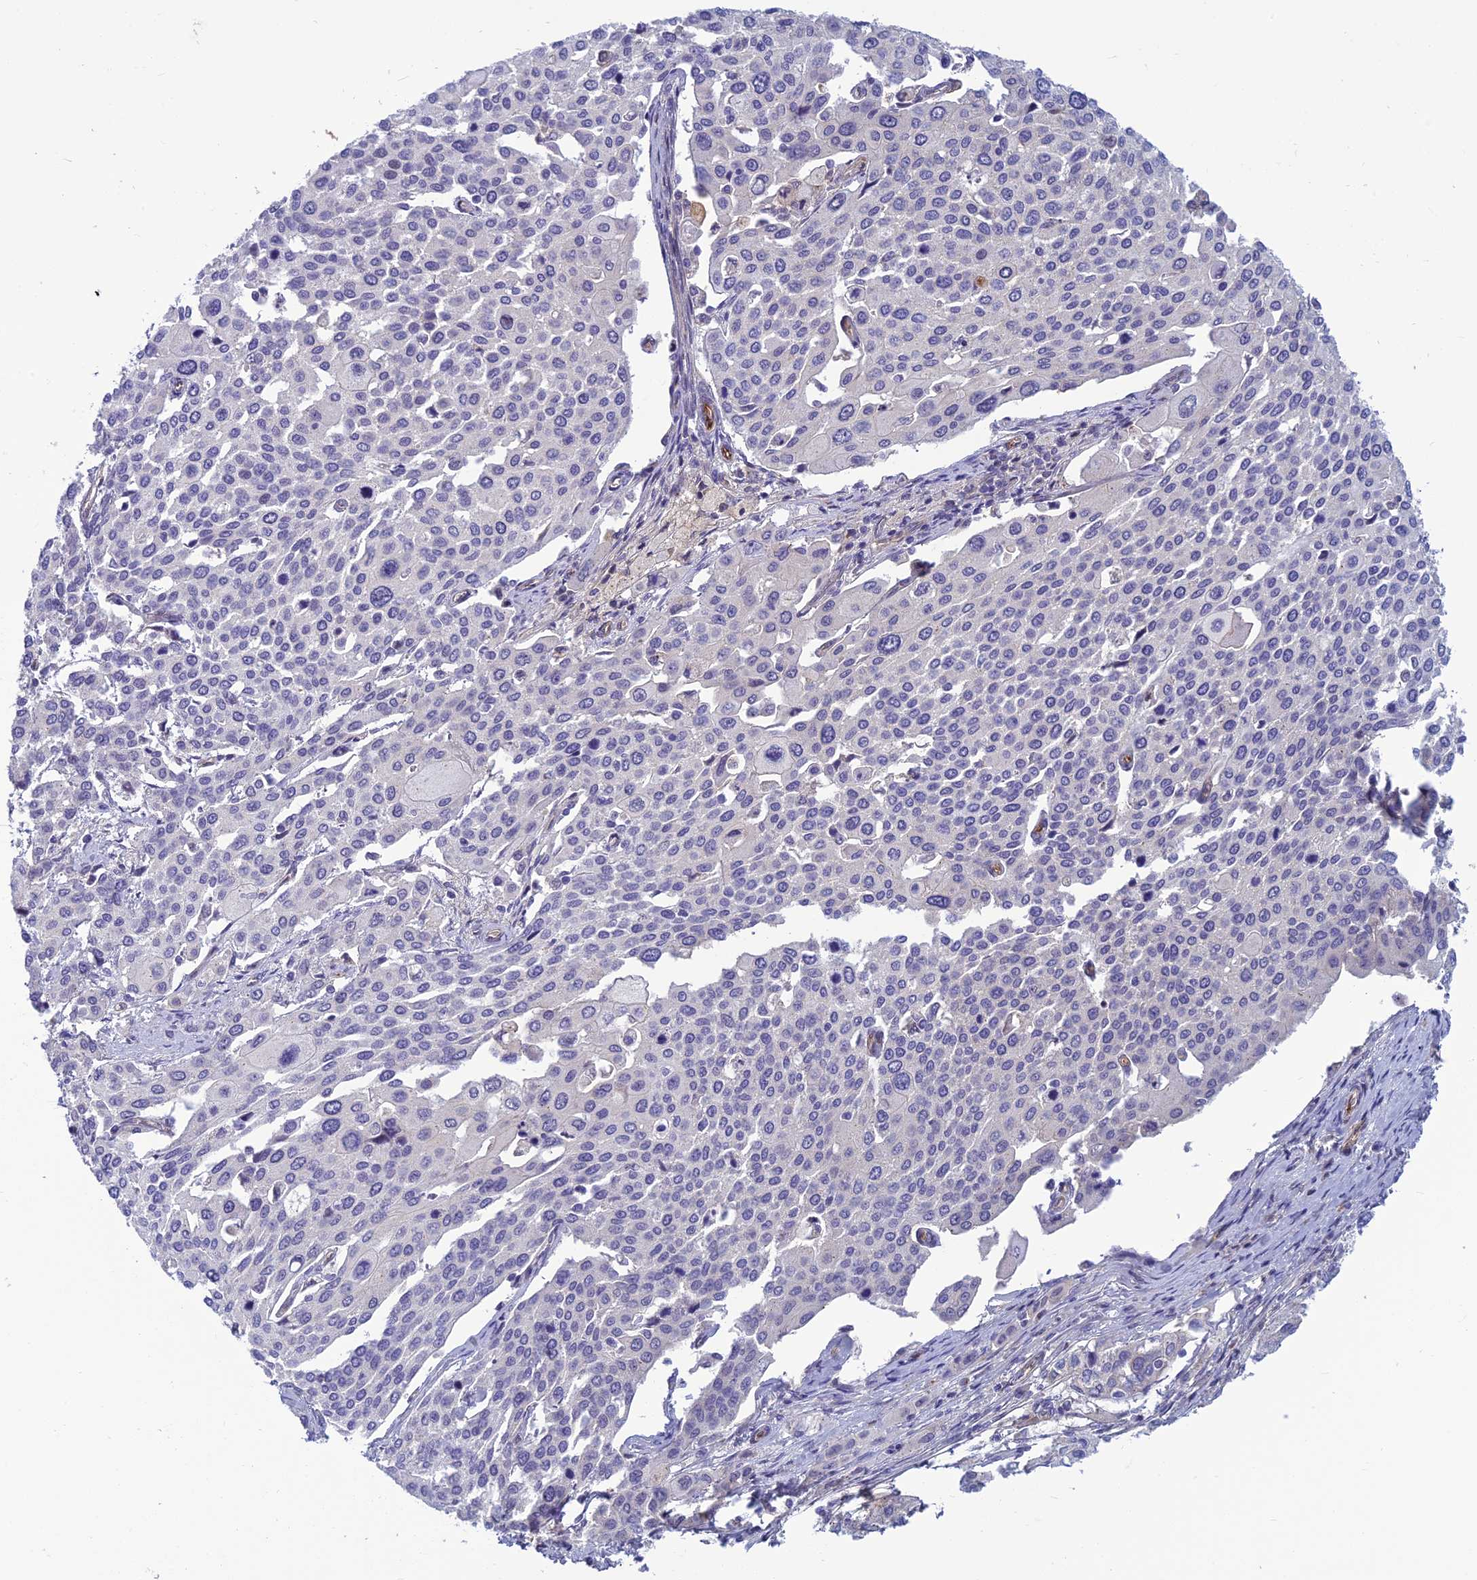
{"staining": {"intensity": "negative", "quantity": "none", "location": "none"}, "tissue": "cervical cancer", "cell_type": "Tumor cells", "image_type": "cancer", "snomed": [{"axis": "morphology", "description": "Squamous cell carcinoma, NOS"}, {"axis": "topography", "description": "Cervix"}], "caption": "Tumor cells are negative for protein expression in human squamous cell carcinoma (cervical).", "gene": "CLEC11A", "patient": {"sex": "female", "age": 44}}